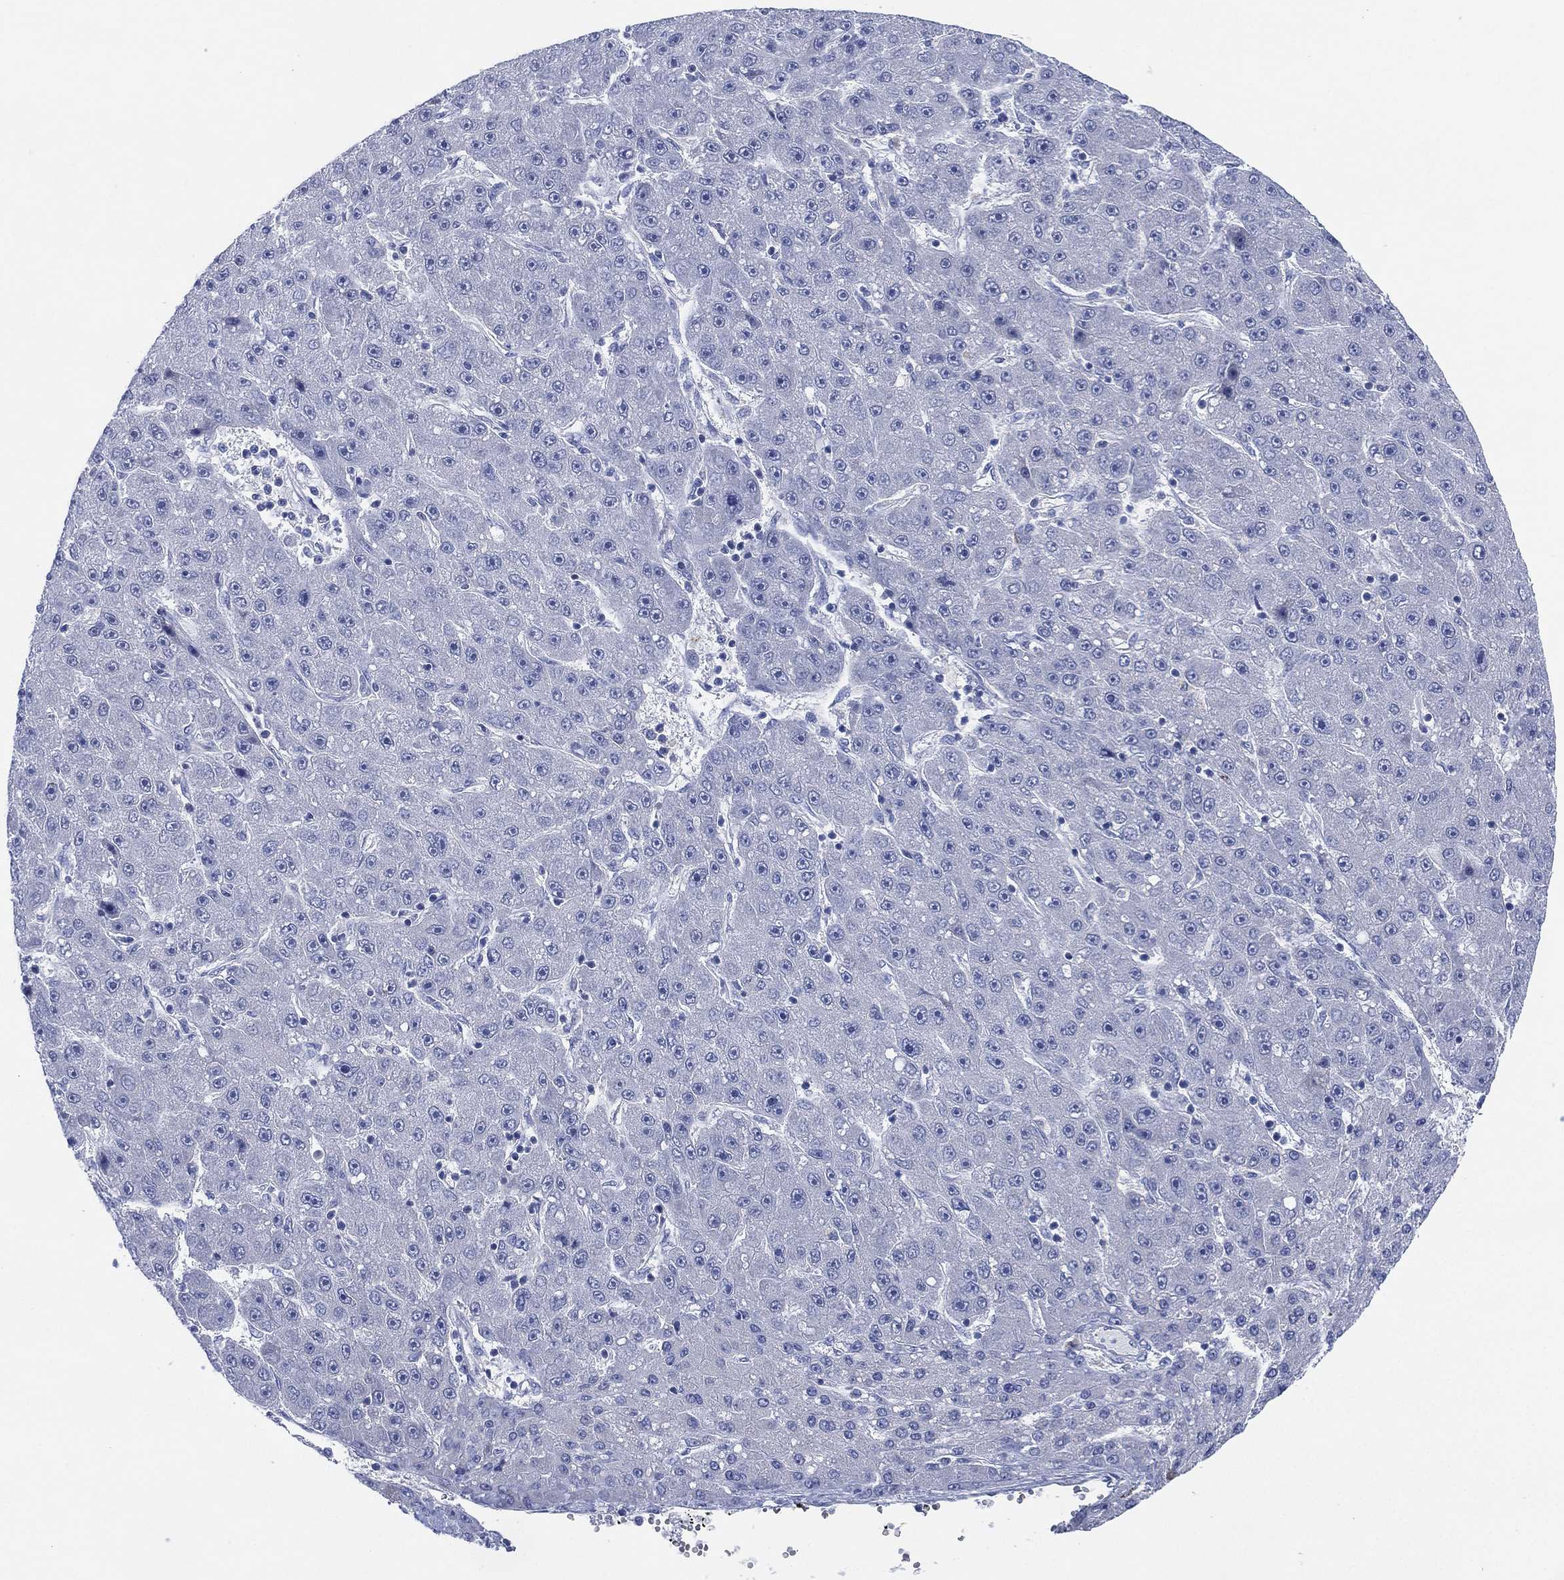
{"staining": {"intensity": "negative", "quantity": "none", "location": "none"}, "tissue": "liver cancer", "cell_type": "Tumor cells", "image_type": "cancer", "snomed": [{"axis": "morphology", "description": "Carcinoma, Hepatocellular, NOS"}, {"axis": "topography", "description": "Liver"}], "caption": "This image is of liver cancer stained with IHC to label a protein in brown with the nuclei are counter-stained blue. There is no expression in tumor cells.", "gene": "ADAD2", "patient": {"sex": "male", "age": 67}}